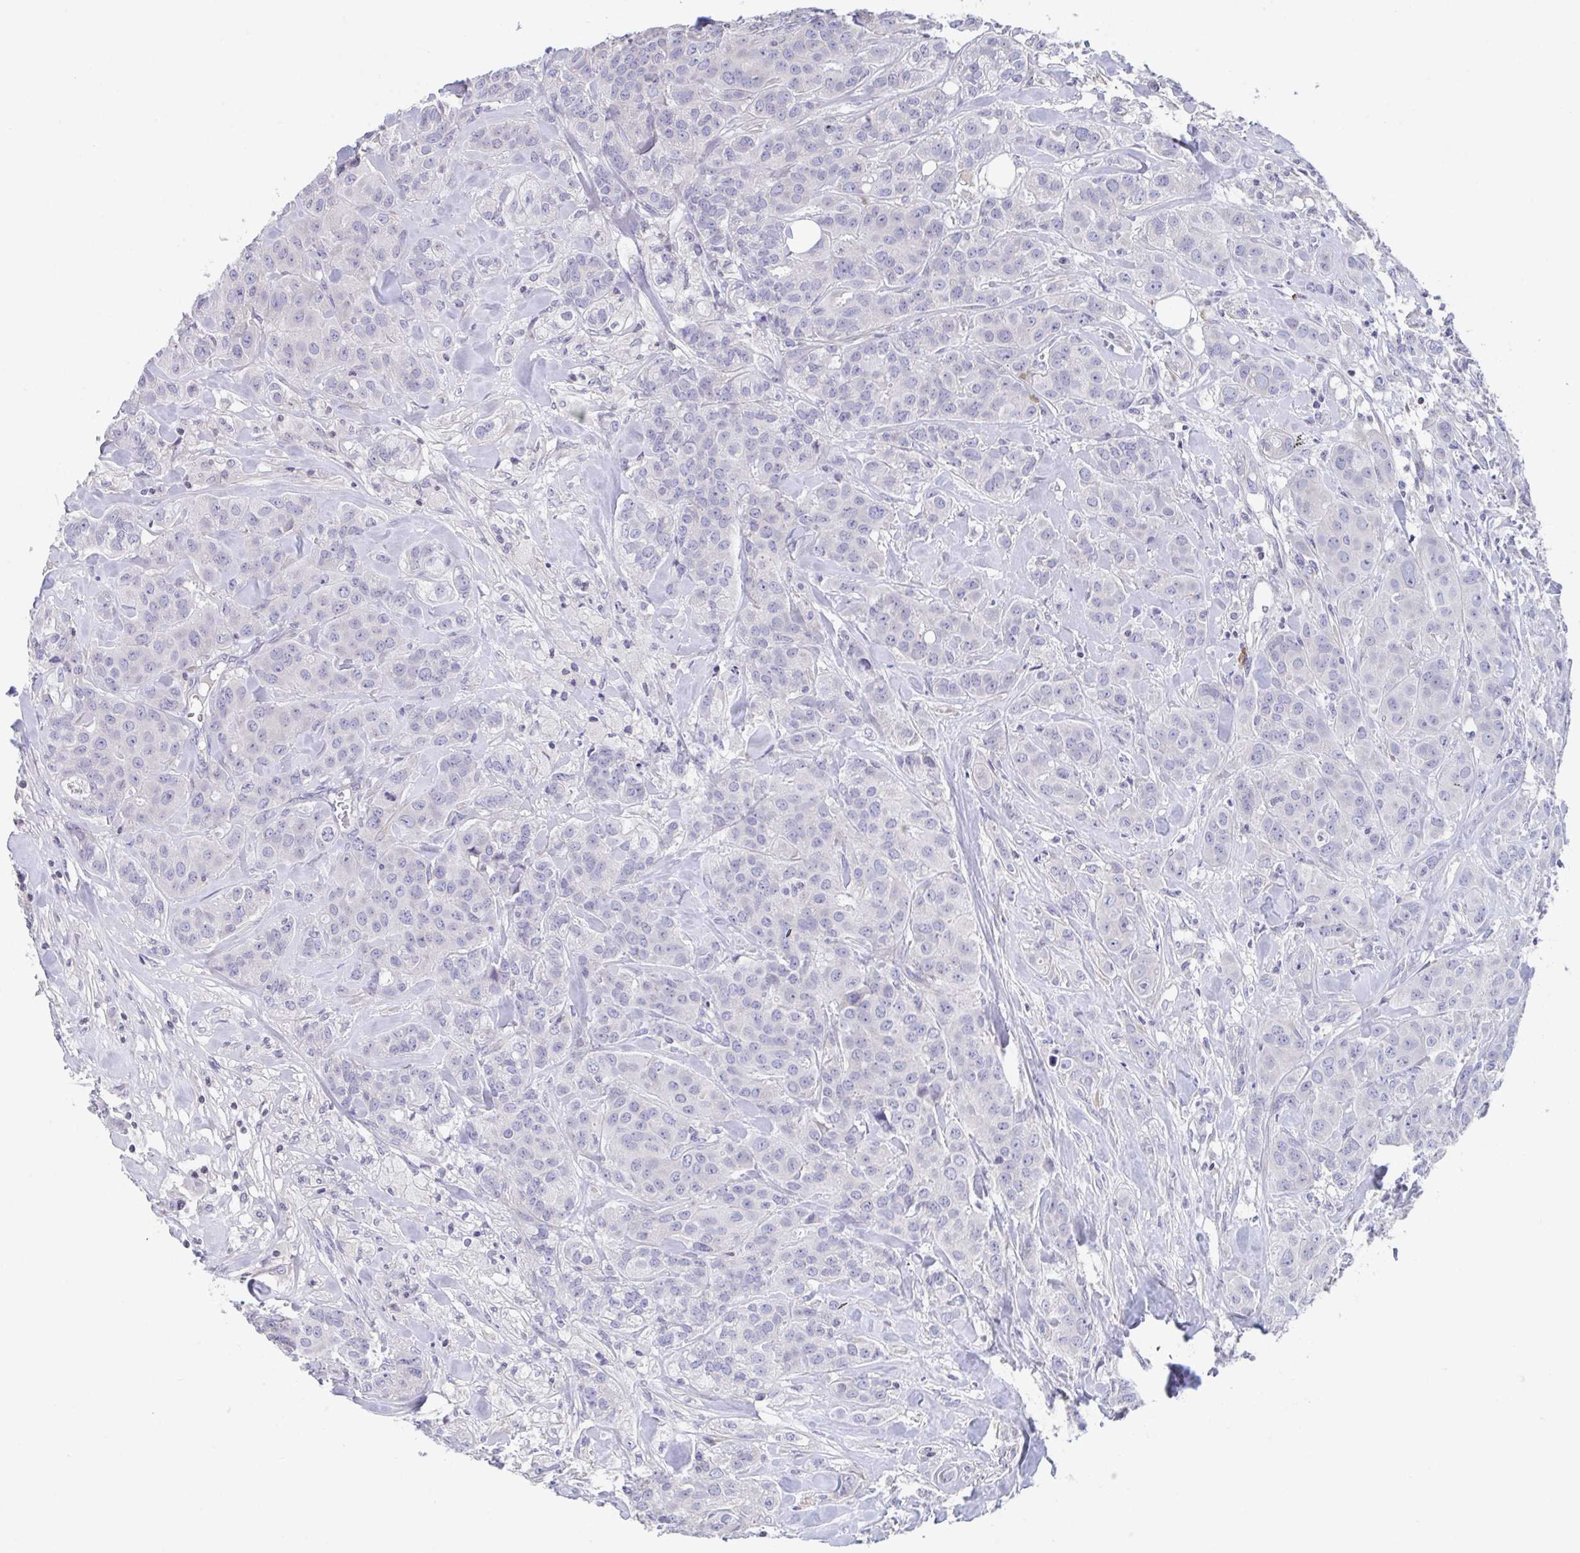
{"staining": {"intensity": "negative", "quantity": "none", "location": "none"}, "tissue": "breast cancer", "cell_type": "Tumor cells", "image_type": "cancer", "snomed": [{"axis": "morphology", "description": "Normal tissue, NOS"}, {"axis": "morphology", "description": "Duct carcinoma"}, {"axis": "topography", "description": "Breast"}], "caption": "This is an immunohistochemistry (IHC) image of human infiltrating ductal carcinoma (breast). There is no expression in tumor cells.", "gene": "LRRC58", "patient": {"sex": "female", "age": 43}}